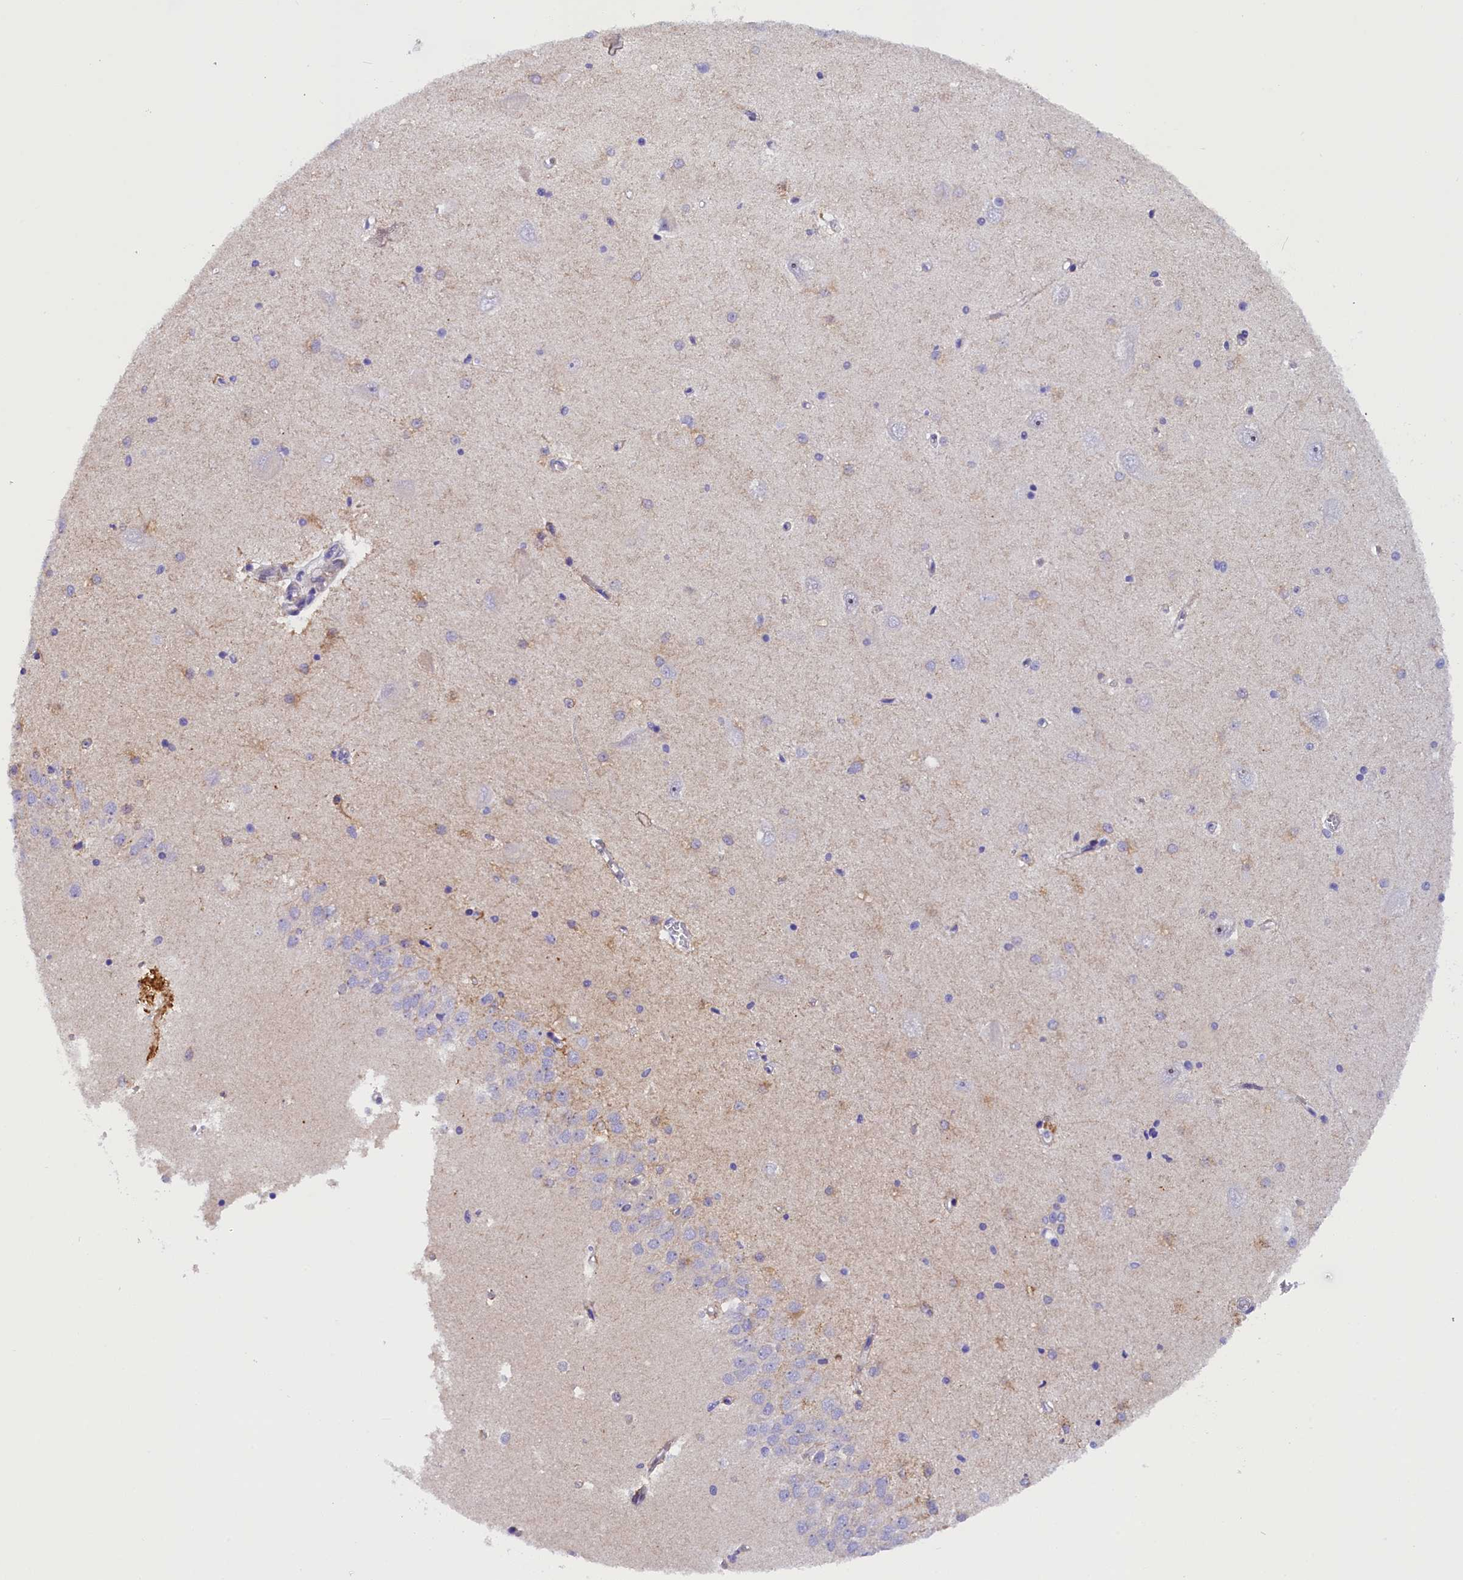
{"staining": {"intensity": "moderate", "quantity": "<25%", "location": "cytoplasmic/membranous"}, "tissue": "hippocampus", "cell_type": "Glial cells", "image_type": "normal", "snomed": [{"axis": "morphology", "description": "Normal tissue, NOS"}, {"axis": "topography", "description": "Hippocampus"}], "caption": "Hippocampus stained with IHC demonstrates moderate cytoplasmic/membranous expression in about <25% of glial cells.", "gene": "RTTN", "patient": {"sex": "male", "age": 45}}